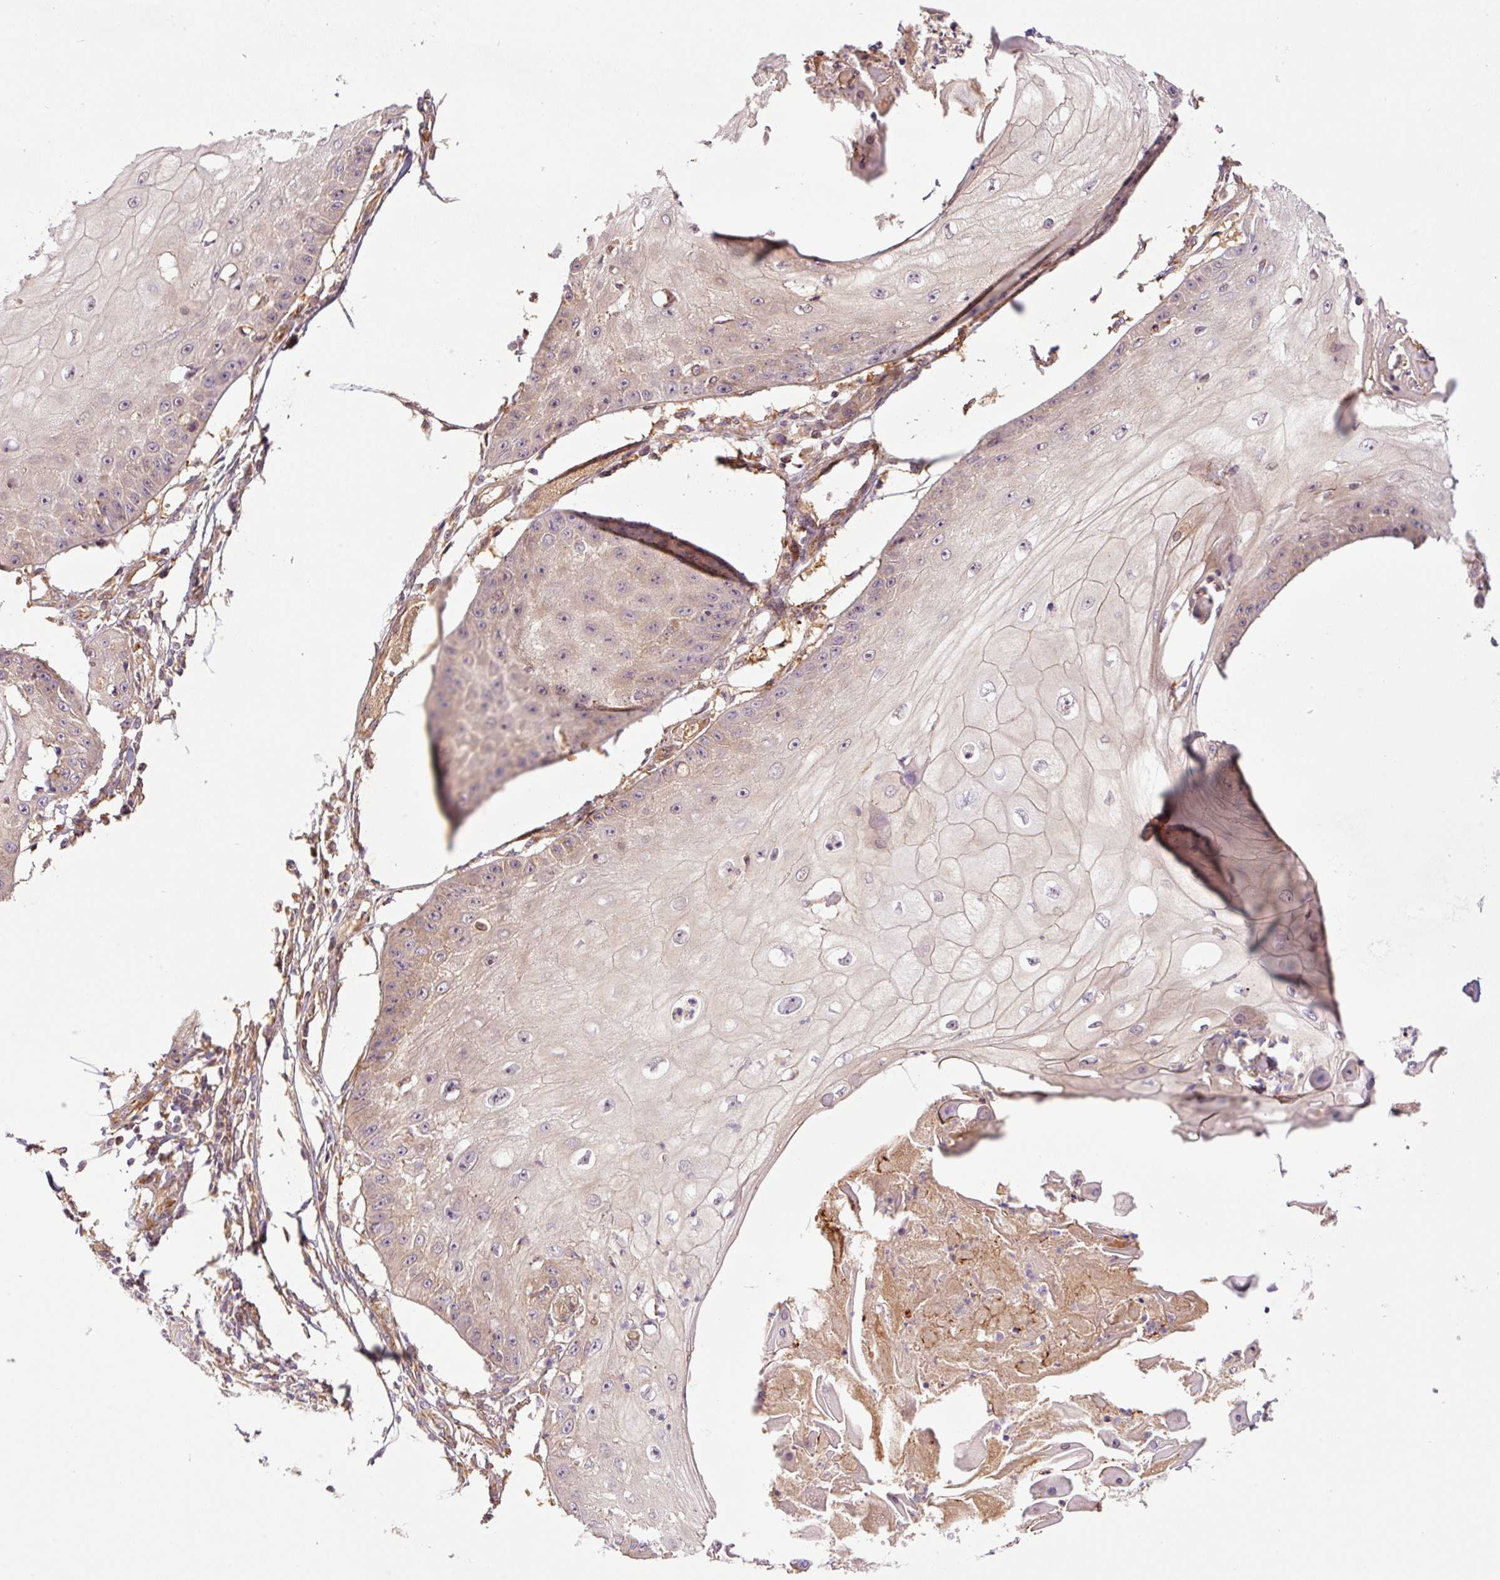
{"staining": {"intensity": "weak", "quantity": "<25%", "location": "cytoplasmic/membranous"}, "tissue": "skin cancer", "cell_type": "Tumor cells", "image_type": "cancer", "snomed": [{"axis": "morphology", "description": "Squamous cell carcinoma, NOS"}, {"axis": "topography", "description": "Skin"}], "caption": "This photomicrograph is of skin cancer stained with immunohistochemistry to label a protein in brown with the nuclei are counter-stained blue. There is no positivity in tumor cells.", "gene": "PCK2", "patient": {"sex": "male", "age": 70}}